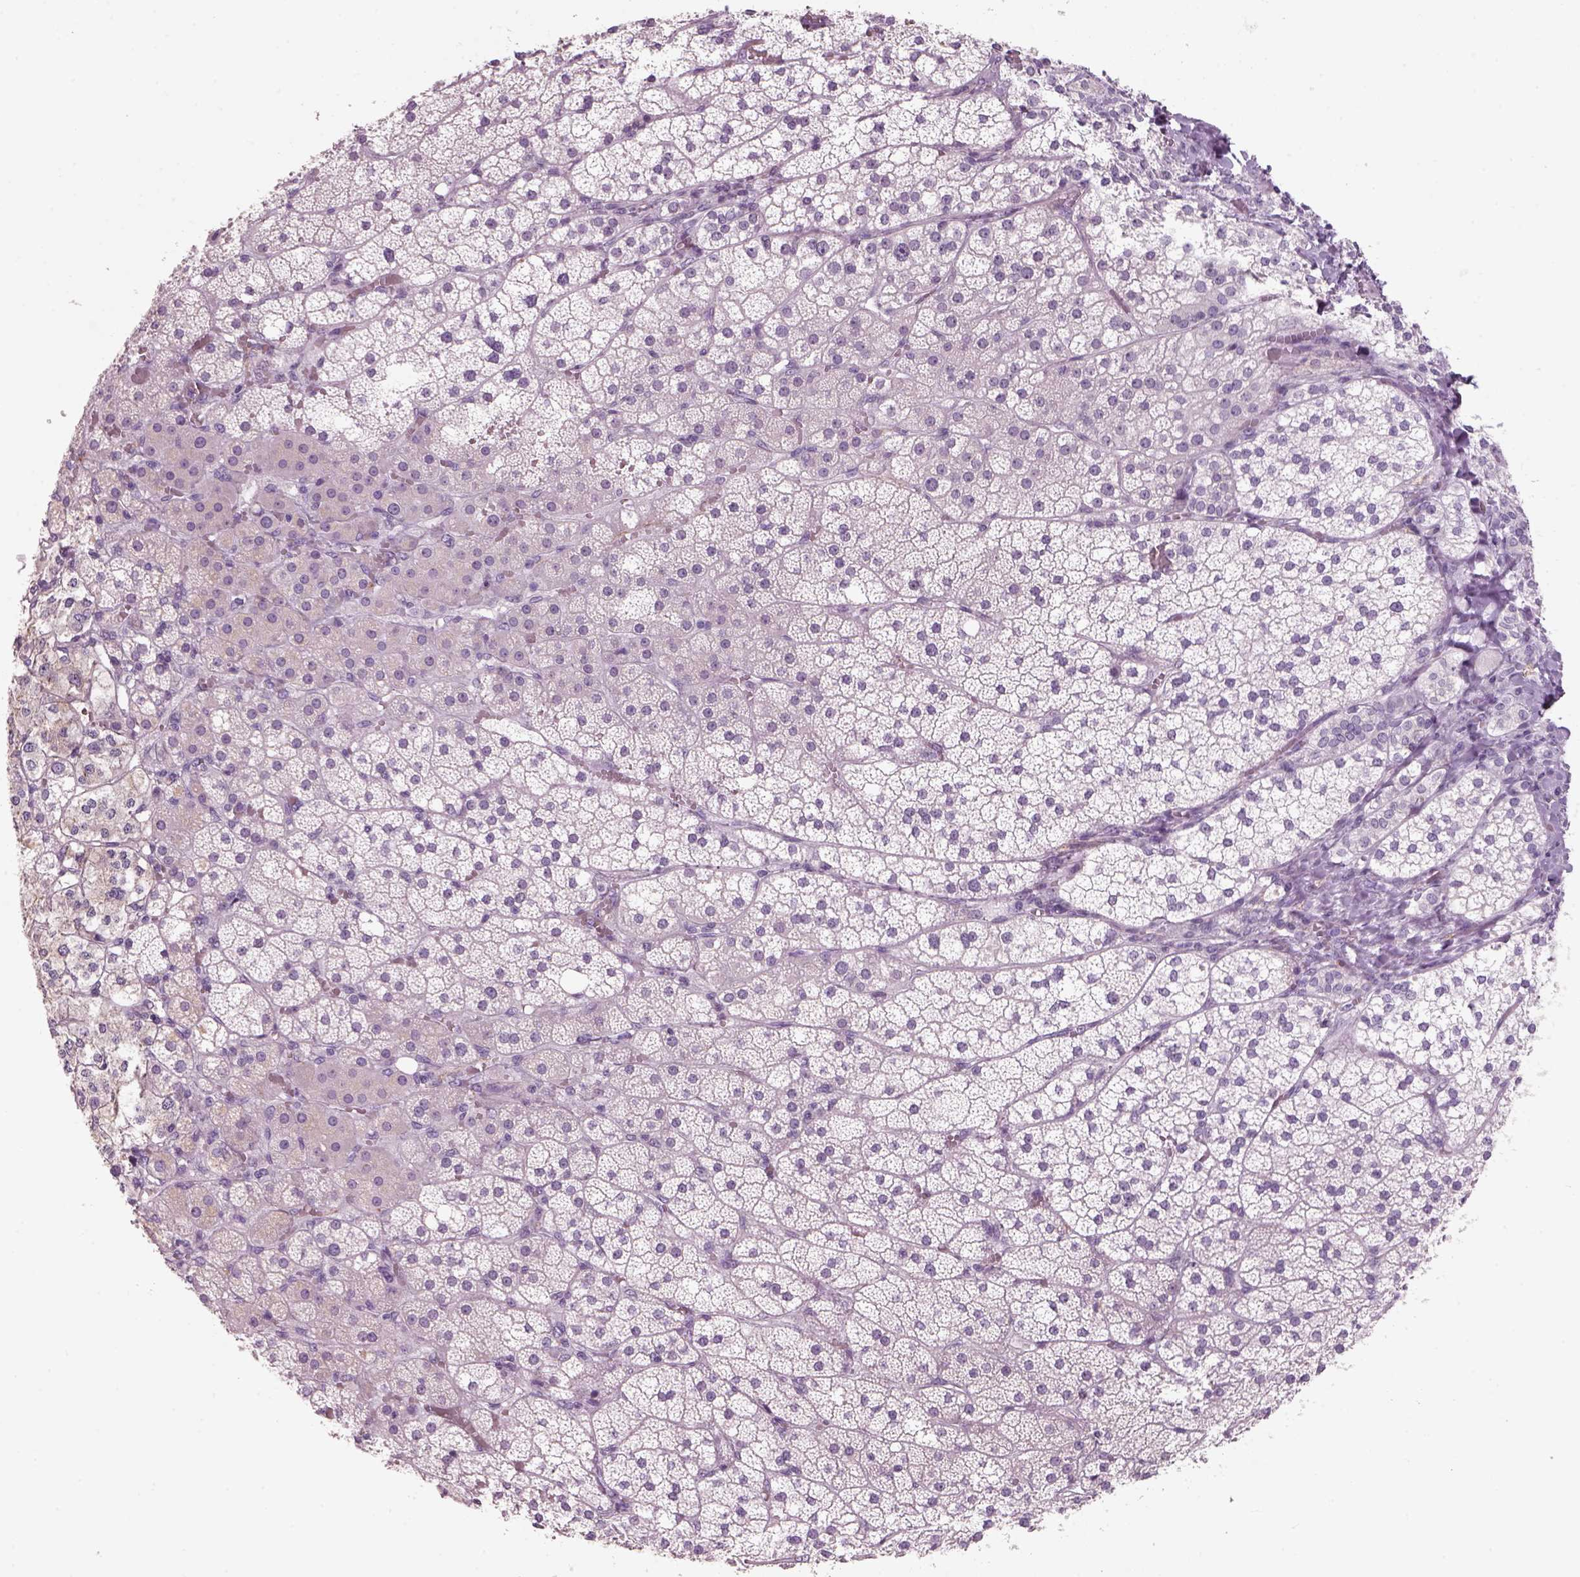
{"staining": {"intensity": "weak", "quantity": "<25%", "location": "cytoplasmic/membranous"}, "tissue": "adrenal gland", "cell_type": "Glandular cells", "image_type": "normal", "snomed": [{"axis": "morphology", "description": "Normal tissue, NOS"}, {"axis": "topography", "description": "Adrenal gland"}], "caption": "This is an immunohistochemistry (IHC) photomicrograph of unremarkable human adrenal gland. There is no positivity in glandular cells.", "gene": "SLC6A2", "patient": {"sex": "male", "age": 53}}